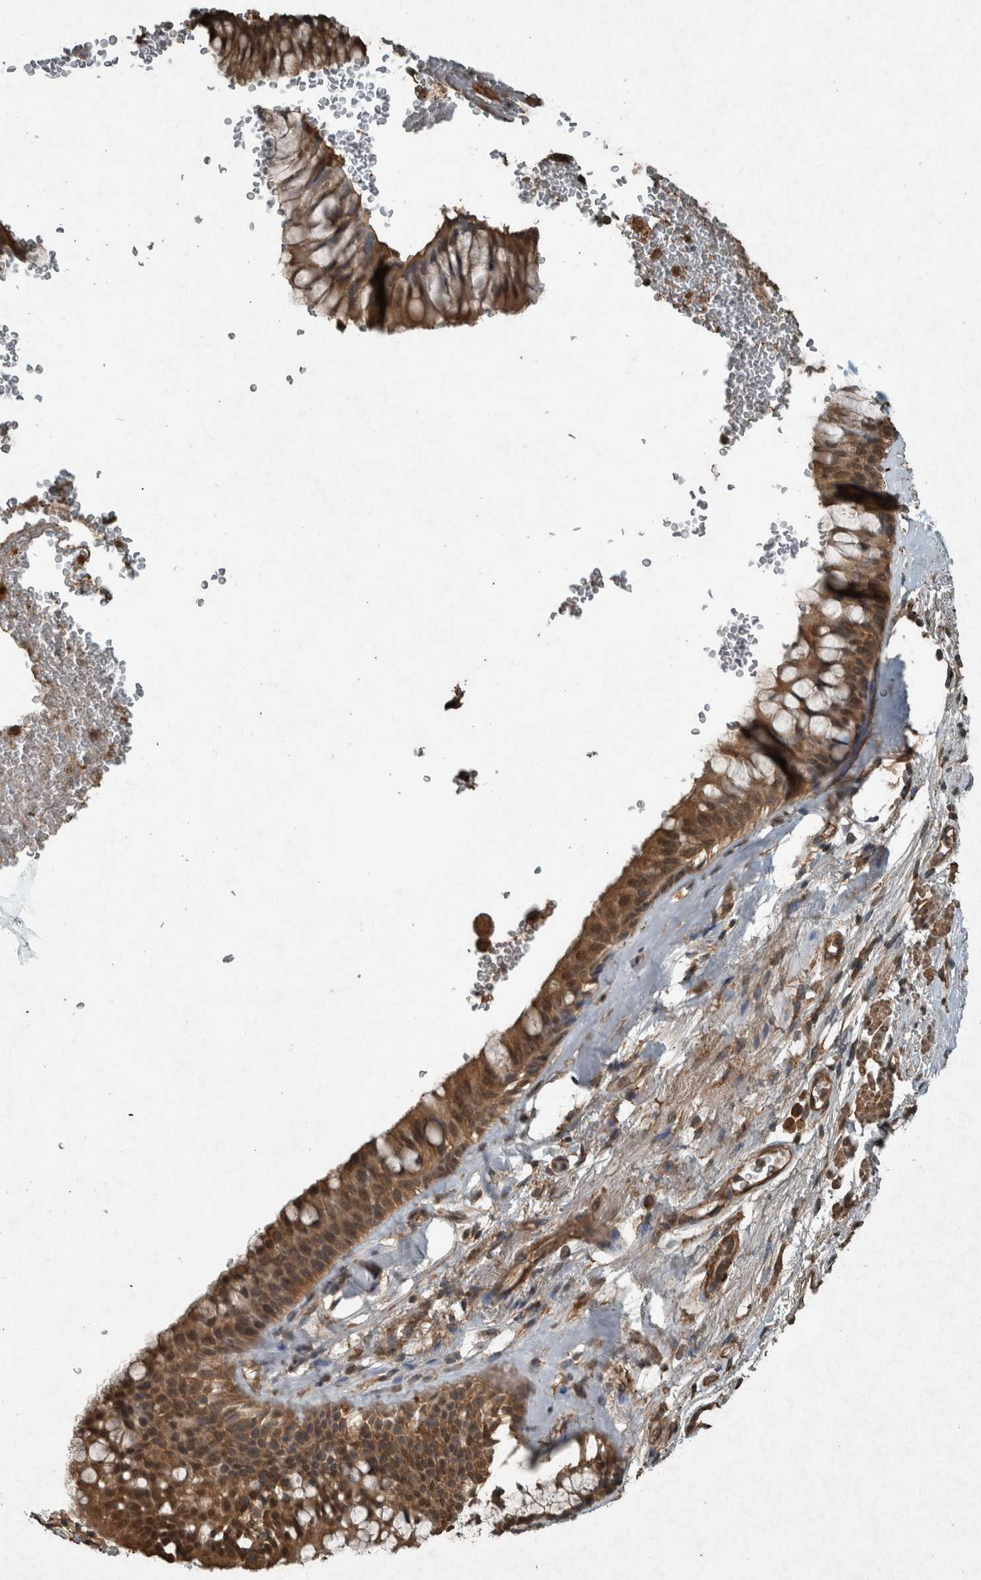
{"staining": {"intensity": "moderate", "quantity": ">75%", "location": "cytoplasmic/membranous,nuclear"}, "tissue": "bronchus", "cell_type": "Respiratory epithelial cells", "image_type": "normal", "snomed": [{"axis": "morphology", "description": "Normal tissue, NOS"}, {"axis": "topography", "description": "Cartilage tissue"}, {"axis": "topography", "description": "Bronchus"}], "caption": "Bronchus stained with immunohistochemistry (IHC) shows moderate cytoplasmic/membranous,nuclear positivity in approximately >75% of respiratory epithelial cells. (DAB (3,3'-diaminobenzidine) = brown stain, brightfield microscopy at high magnification).", "gene": "ARHGEF12", "patient": {"sex": "female", "age": 53}}